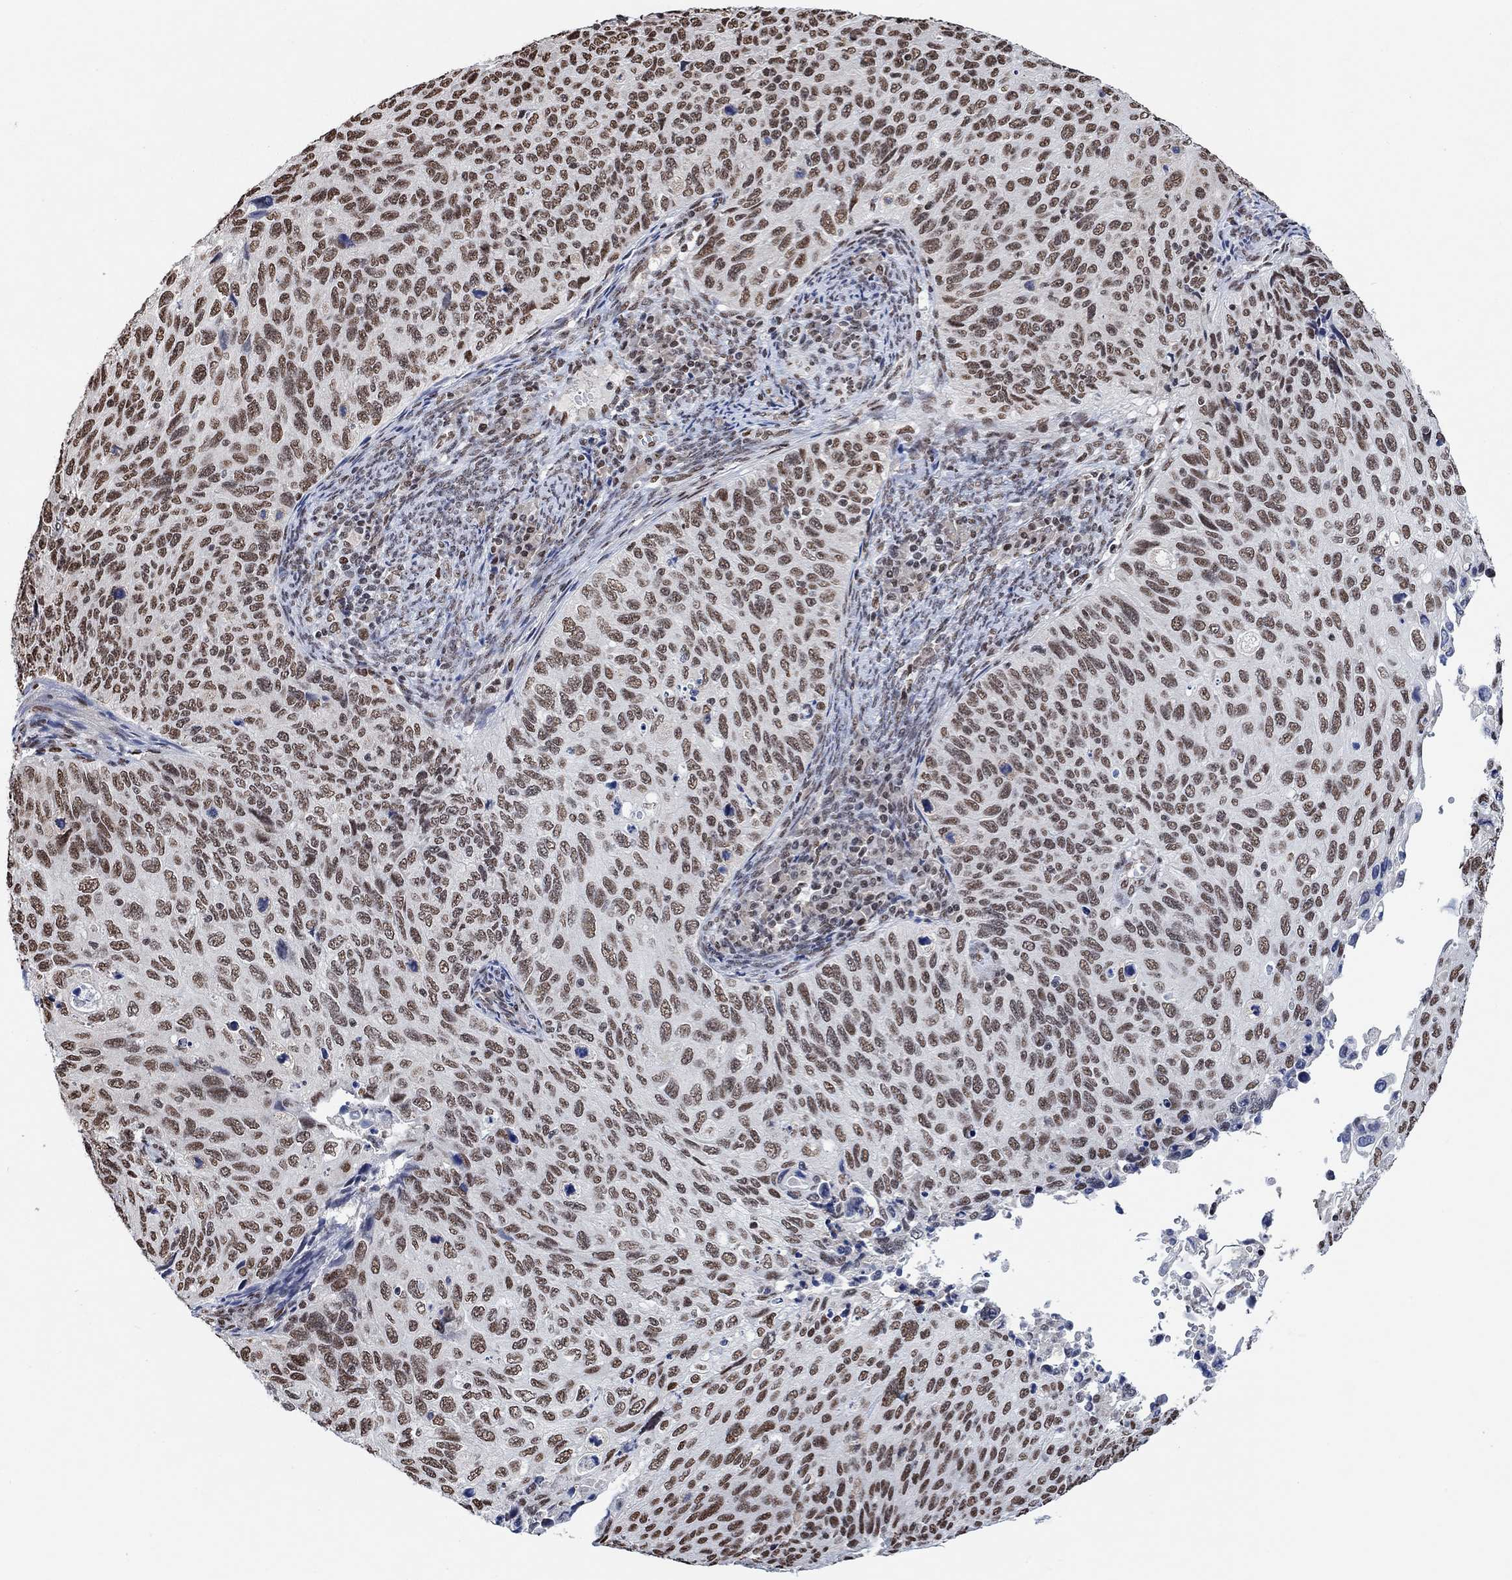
{"staining": {"intensity": "strong", "quantity": "25%-75%", "location": "nuclear"}, "tissue": "cervical cancer", "cell_type": "Tumor cells", "image_type": "cancer", "snomed": [{"axis": "morphology", "description": "Squamous cell carcinoma, NOS"}, {"axis": "topography", "description": "Cervix"}], "caption": "Brown immunohistochemical staining in human cervical cancer (squamous cell carcinoma) shows strong nuclear expression in about 25%-75% of tumor cells.", "gene": "USP39", "patient": {"sex": "female", "age": 70}}